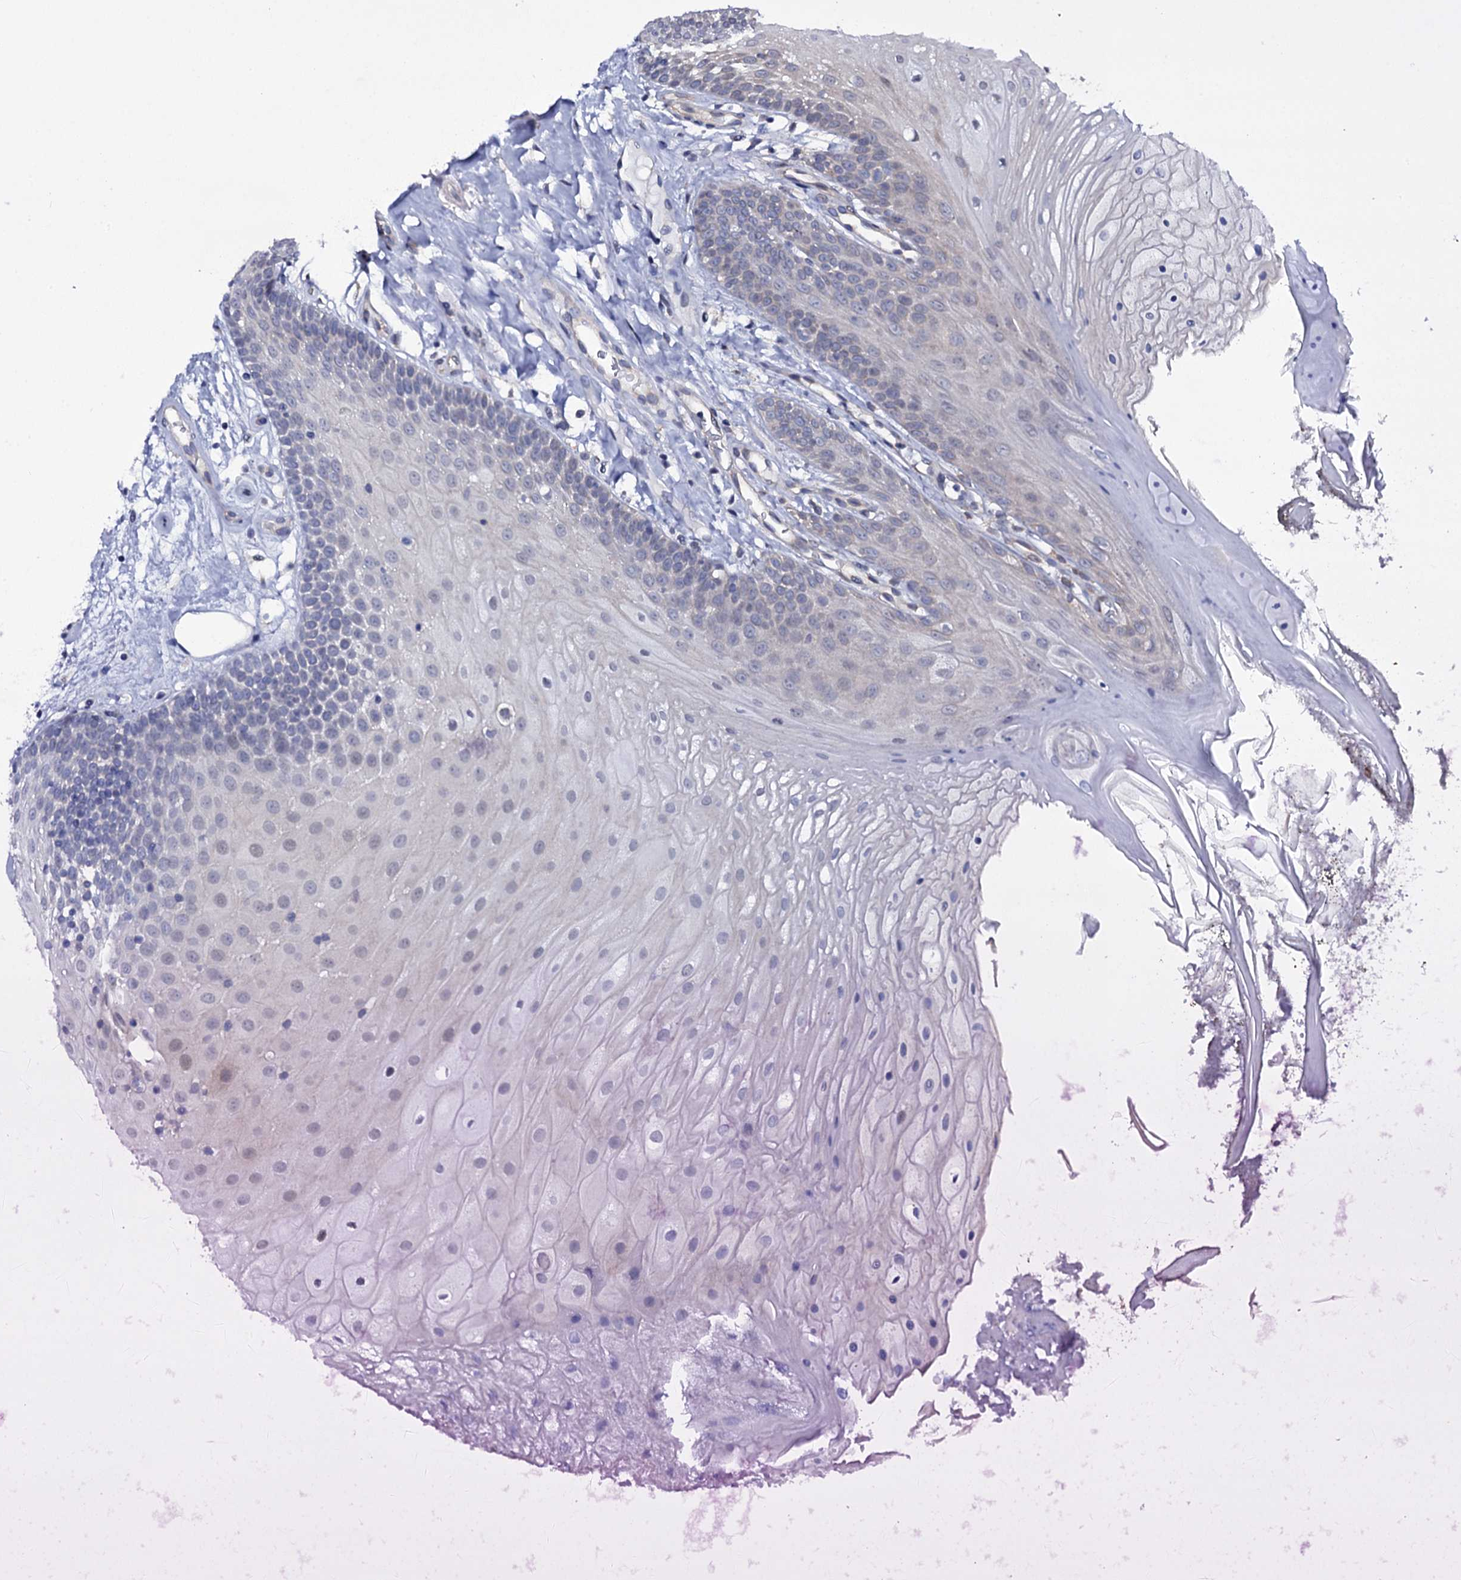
{"staining": {"intensity": "negative", "quantity": "none", "location": "none"}, "tissue": "oral mucosa", "cell_type": "Squamous epithelial cells", "image_type": "normal", "snomed": [{"axis": "morphology", "description": "Normal tissue, NOS"}, {"axis": "topography", "description": "Oral tissue"}], "caption": "Oral mucosa stained for a protein using immunohistochemistry (IHC) exhibits no staining squamous epithelial cells.", "gene": "GAREM1", "patient": {"sex": "female", "age": 80}}